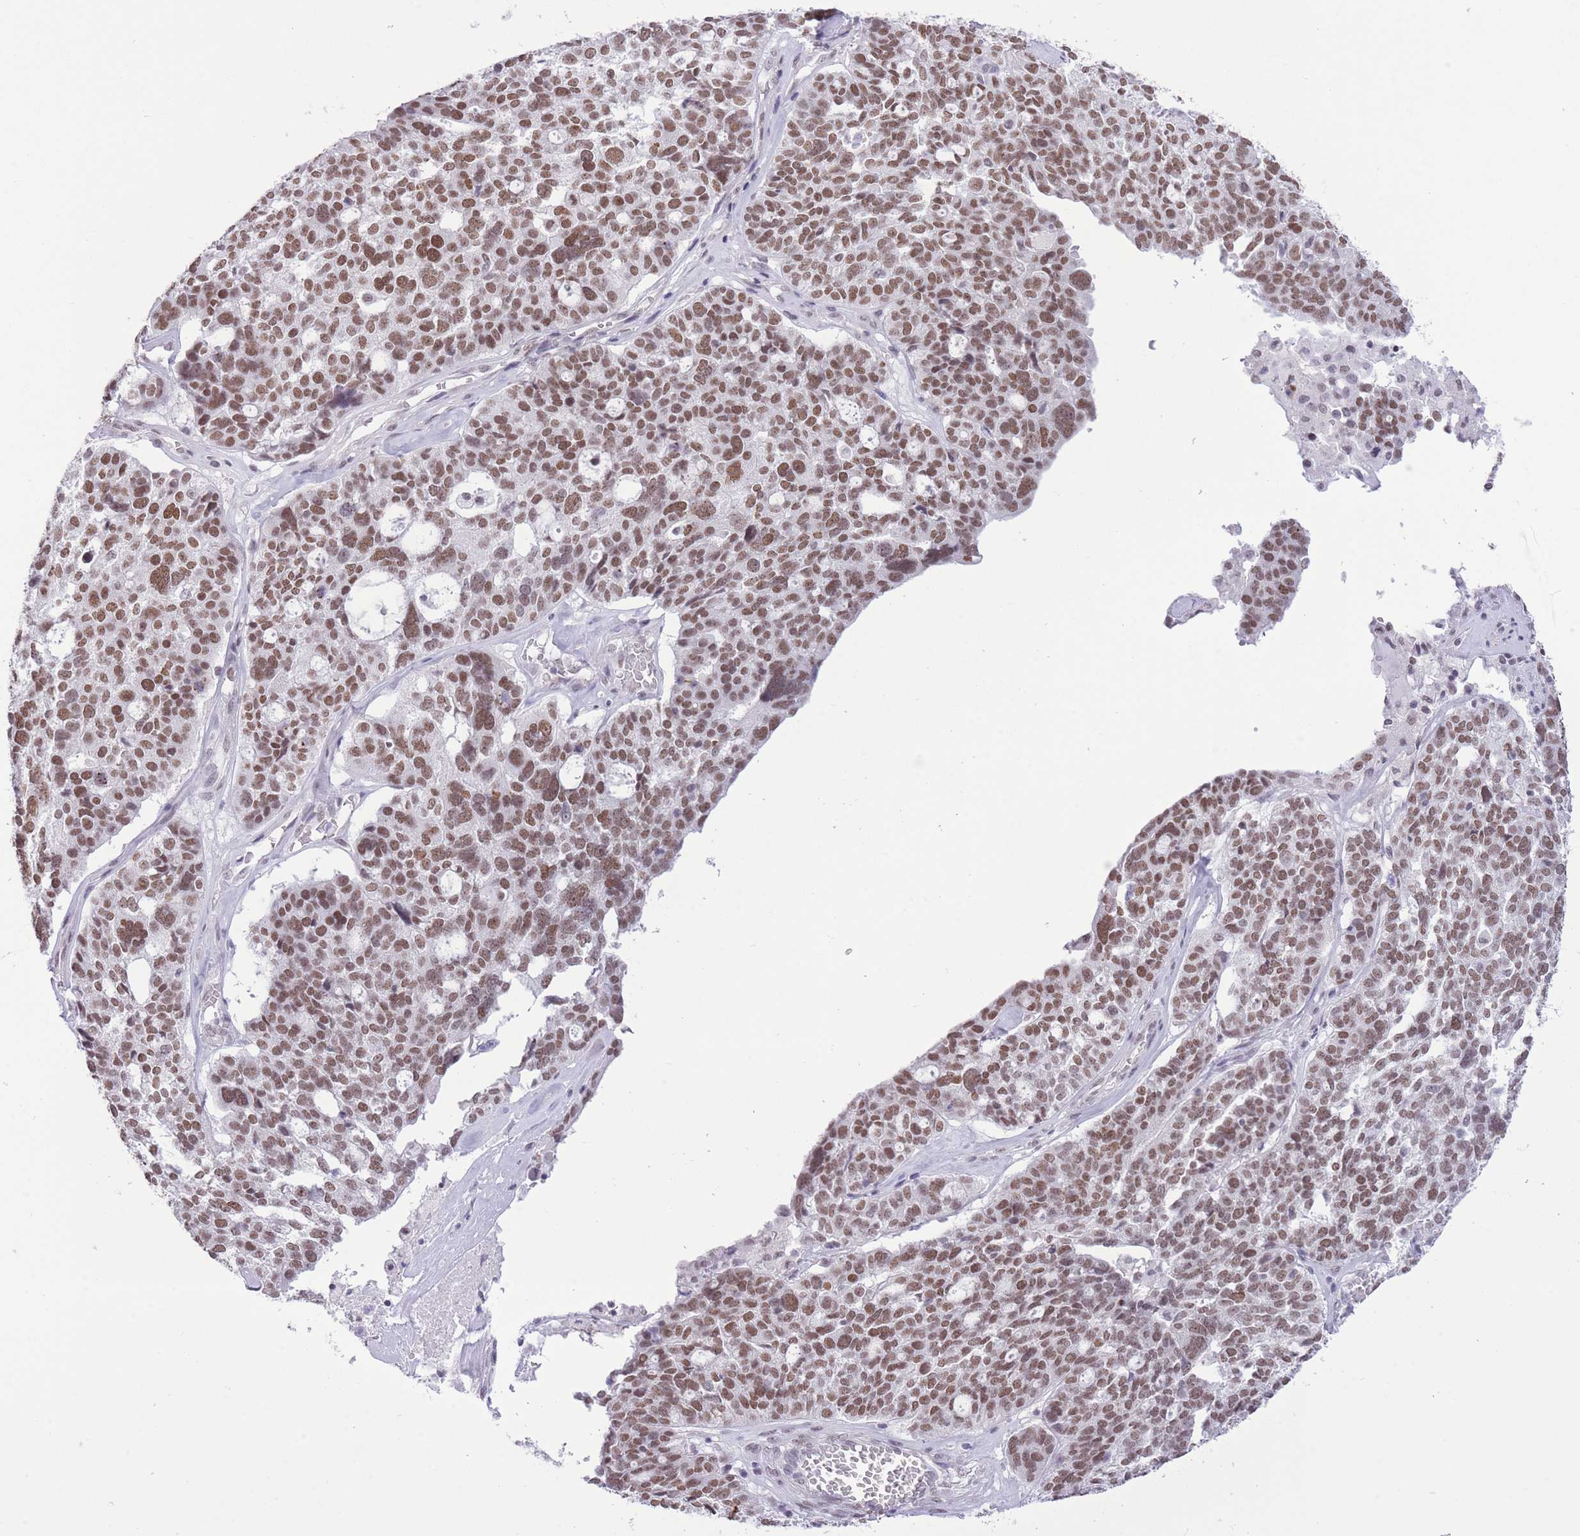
{"staining": {"intensity": "moderate", "quantity": ">75%", "location": "nuclear"}, "tissue": "ovarian cancer", "cell_type": "Tumor cells", "image_type": "cancer", "snomed": [{"axis": "morphology", "description": "Cystadenocarcinoma, serous, NOS"}, {"axis": "topography", "description": "Ovary"}], "caption": "Ovarian cancer stained with a protein marker displays moderate staining in tumor cells.", "gene": "ZBED5", "patient": {"sex": "female", "age": 59}}